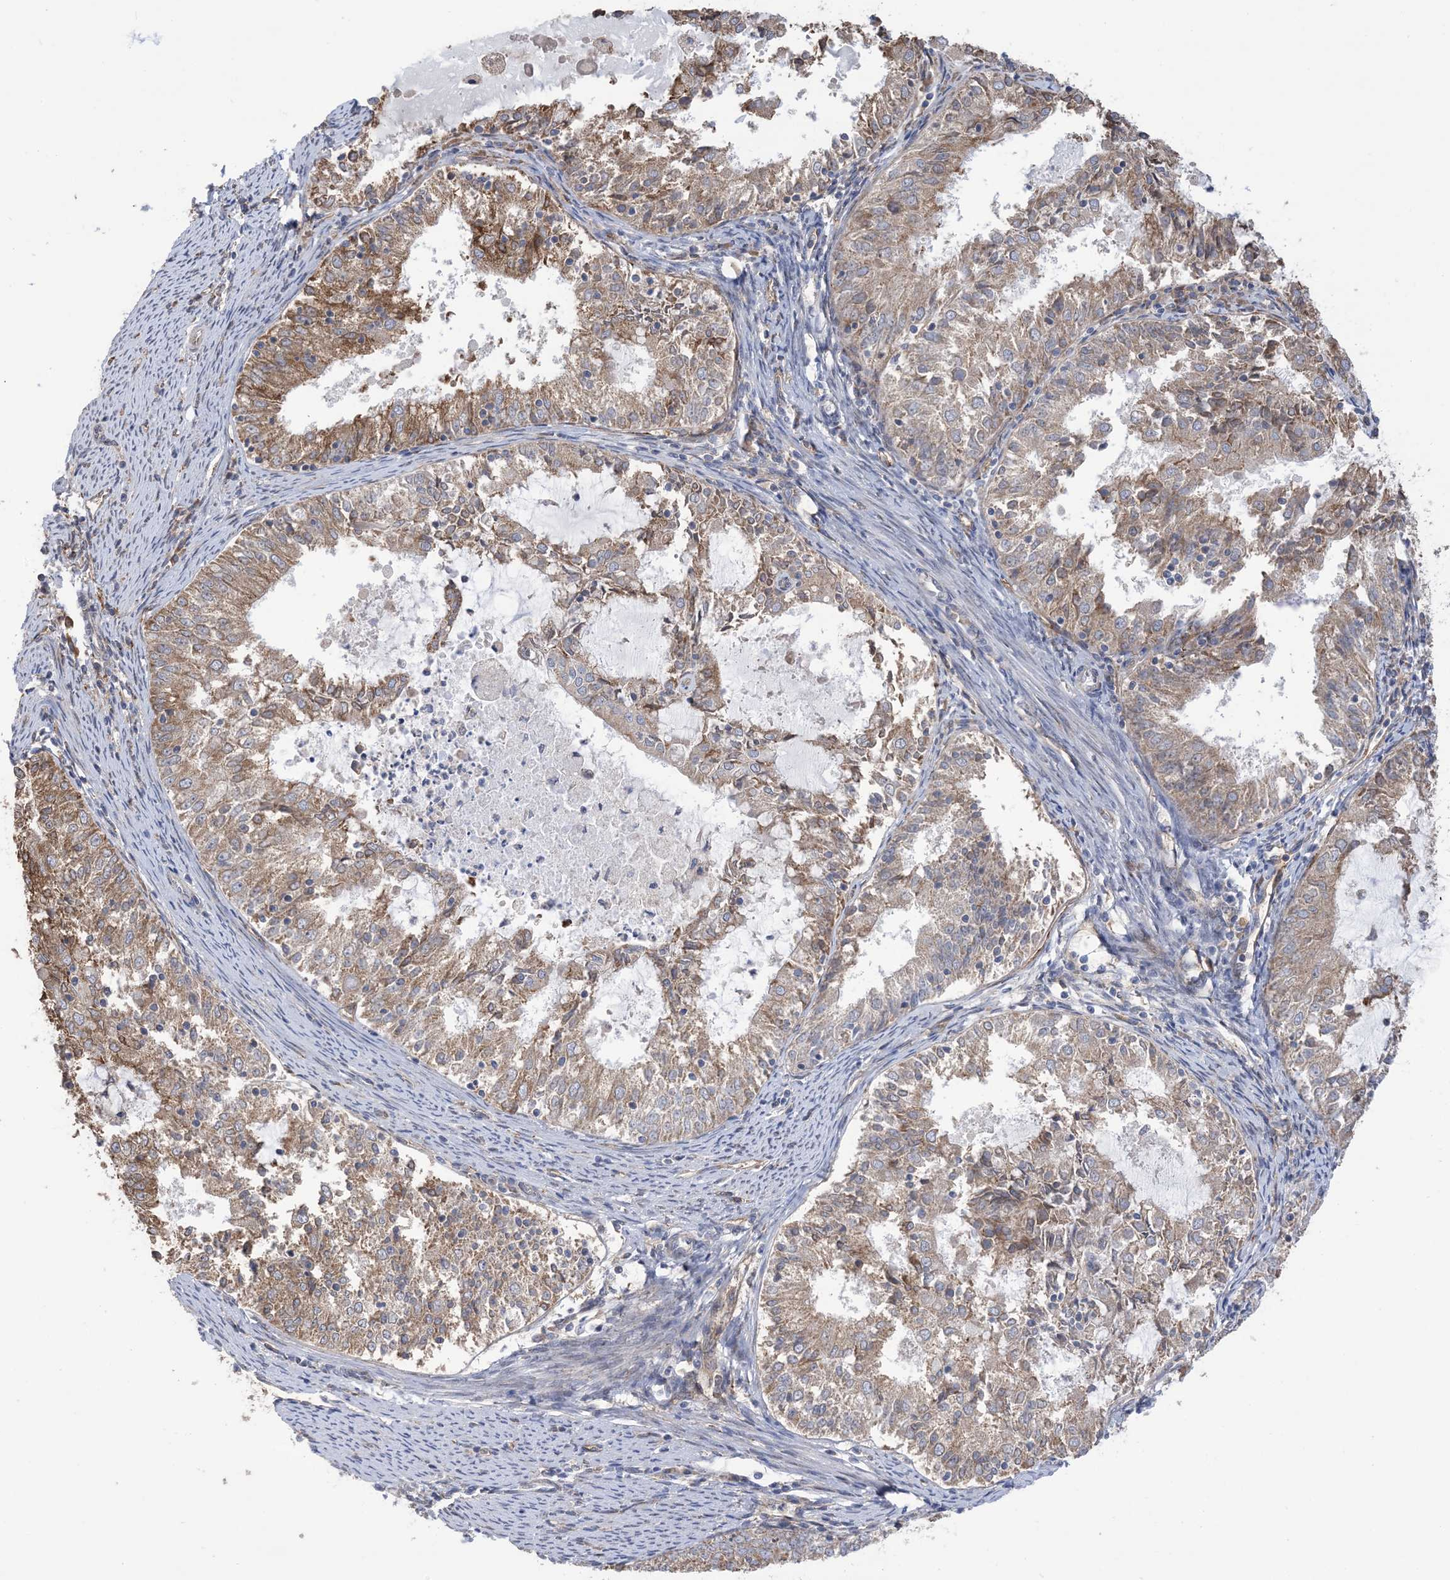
{"staining": {"intensity": "moderate", "quantity": ">75%", "location": "cytoplasmic/membranous"}, "tissue": "endometrial cancer", "cell_type": "Tumor cells", "image_type": "cancer", "snomed": [{"axis": "morphology", "description": "Adenocarcinoma, NOS"}, {"axis": "topography", "description": "Endometrium"}], "caption": "A micrograph of human endometrial adenocarcinoma stained for a protein displays moderate cytoplasmic/membranous brown staining in tumor cells.", "gene": "CLEC16A", "patient": {"sex": "female", "age": 57}}